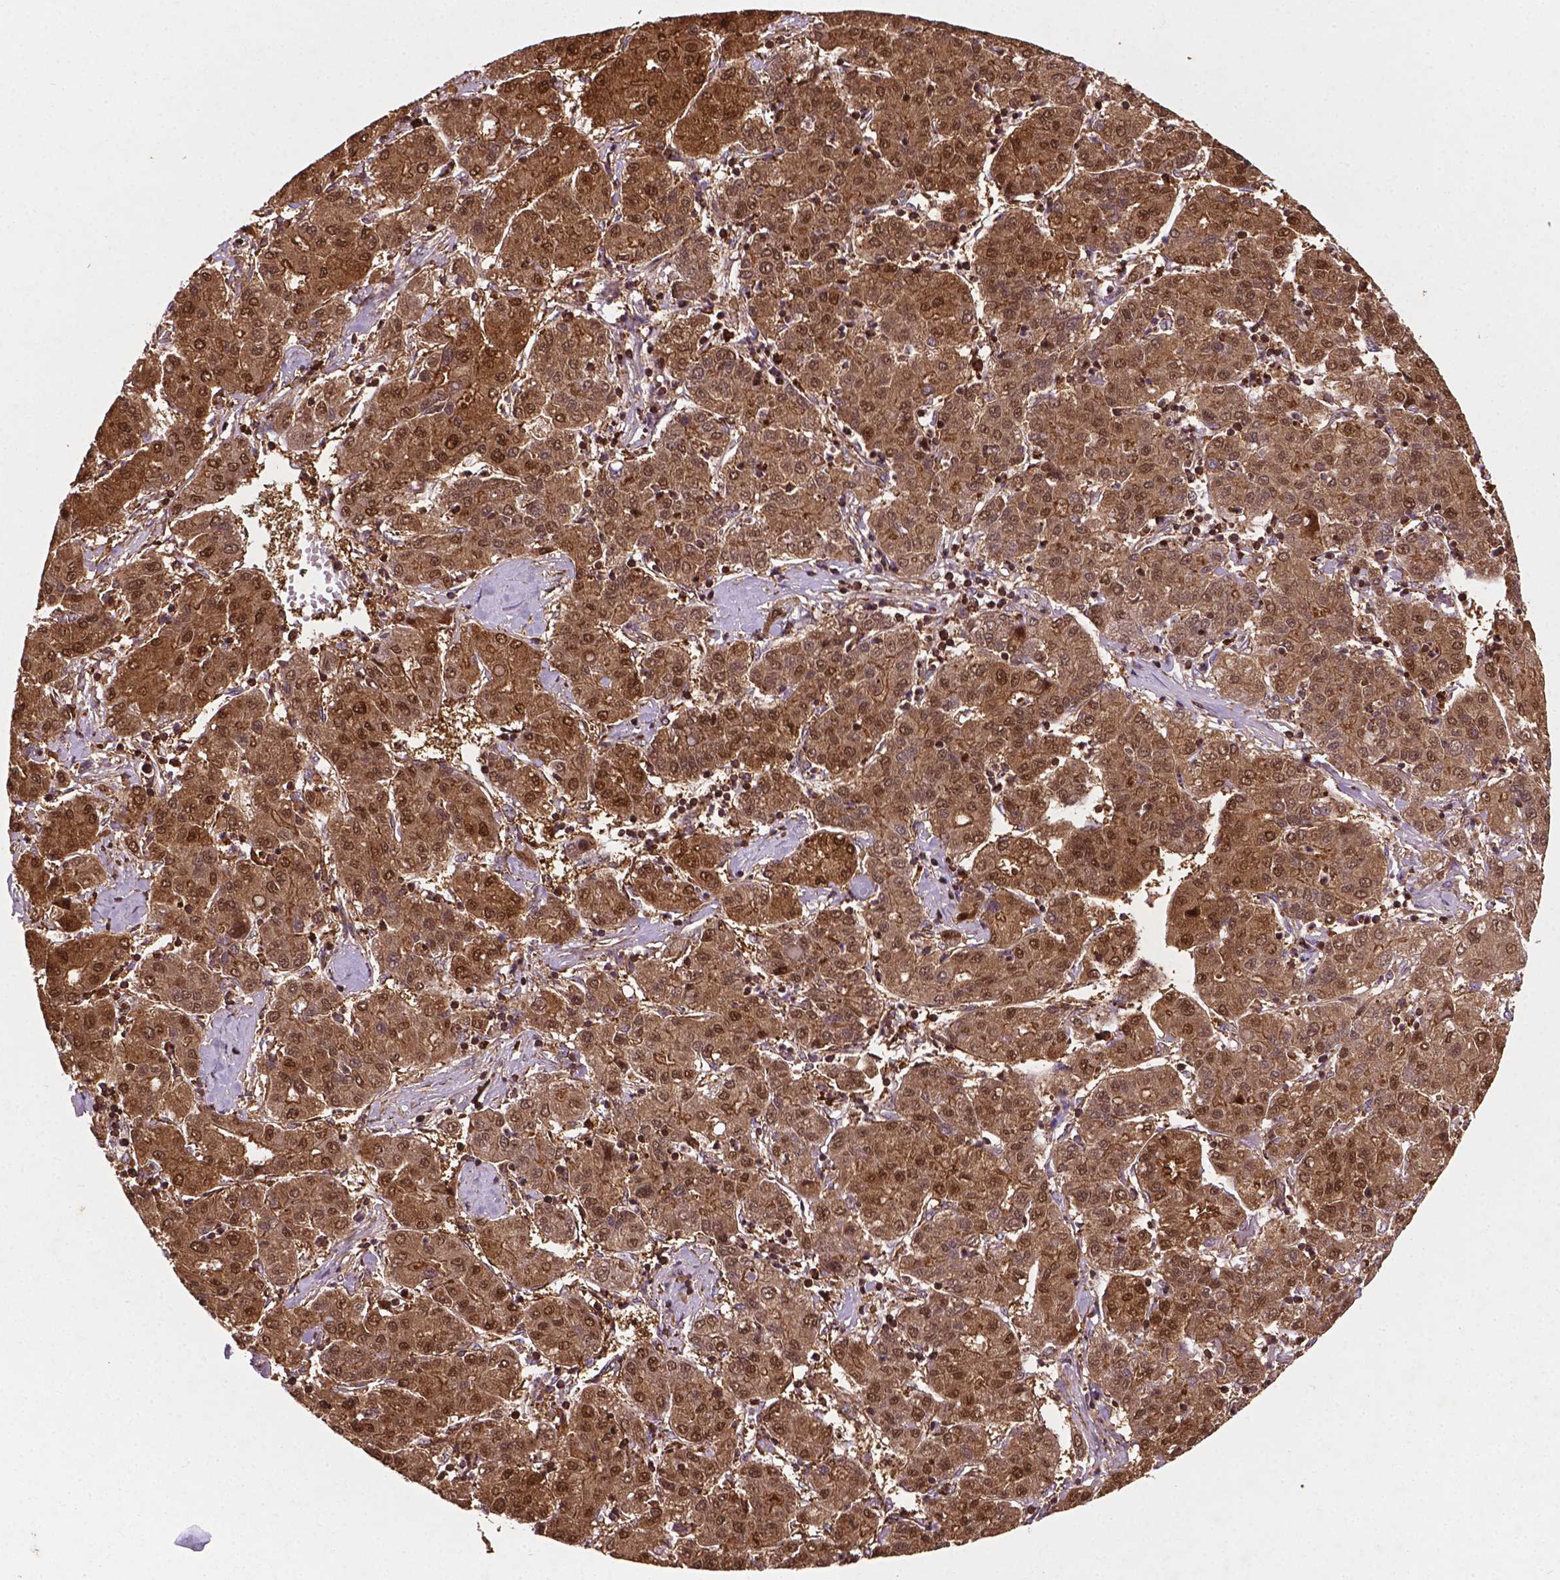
{"staining": {"intensity": "moderate", "quantity": ">75%", "location": "cytoplasmic/membranous,nuclear"}, "tissue": "liver cancer", "cell_type": "Tumor cells", "image_type": "cancer", "snomed": [{"axis": "morphology", "description": "Carcinoma, Hepatocellular, NOS"}, {"axis": "topography", "description": "Liver"}], "caption": "The immunohistochemical stain labels moderate cytoplasmic/membranous and nuclear positivity in tumor cells of liver hepatocellular carcinoma tissue.", "gene": "ZMYND19", "patient": {"sex": "male", "age": 65}}